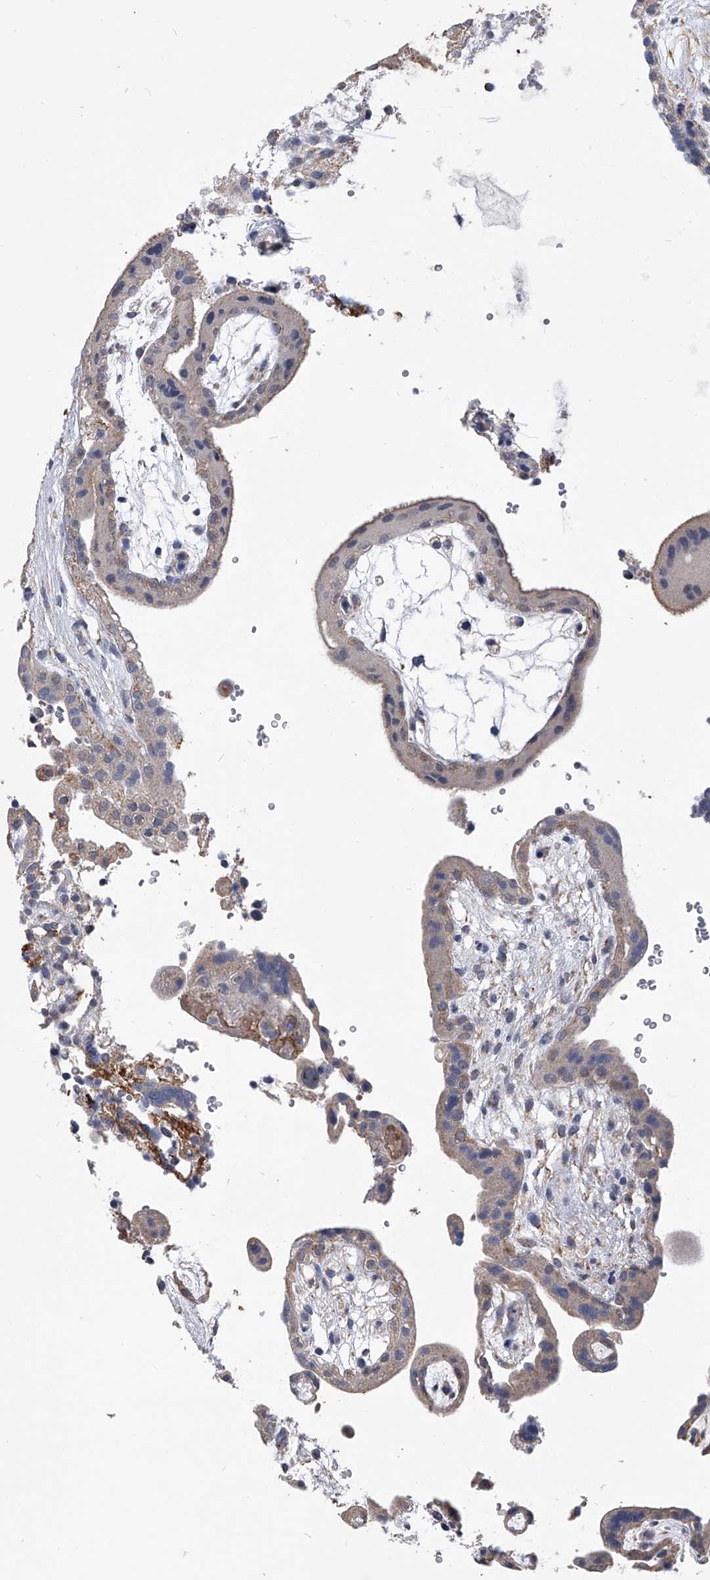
{"staining": {"intensity": "weak", "quantity": "<25%", "location": "cytoplasmic/membranous"}, "tissue": "placenta", "cell_type": "Trophoblastic cells", "image_type": "normal", "snomed": [{"axis": "morphology", "description": "Normal tissue, NOS"}, {"axis": "topography", "description": "Placenta"}], "caption": "High power microscopy photomicrograph of an immunohistochemistry (IHC) image of normal placenta, revealing no significant staining in trophoblastic cells. (DAB immunohistochemistry, high magnification).", "gene": "OAT", "patient": {"sex": "female", "age": 18}}